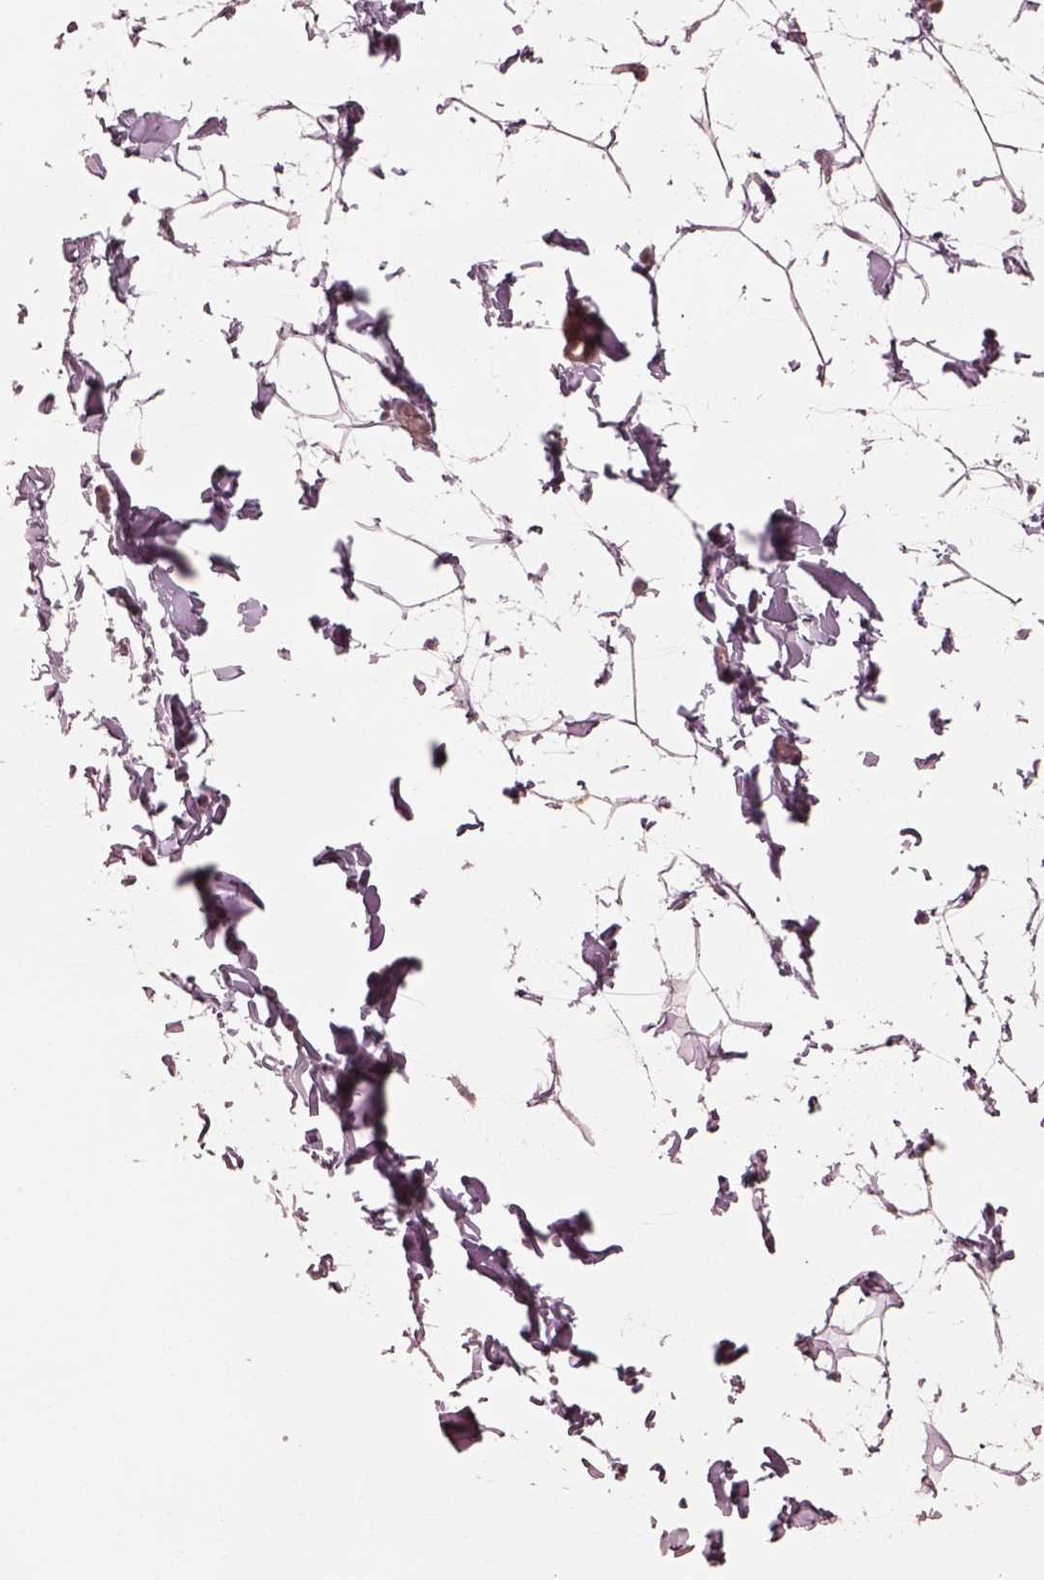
{"staining": {"intensity": "negative", "quantity": "none", "location": "none"}, "tissue": "adipose tissue", "cell_type": "Adipocytes", "image_type": "normal", "snomed": [{"axis": "morphology", "description": "Normal tissue, NOS"}, {"axis": "topography", "description": "Gallbladder"}, {"axis": "topography", "description": "Peripheral nerve tissue"}], "caption": "Immunohistochemical staining of benign human adipose tissue displays no significant positivity in adipocytes.", "gene": "FAM107B", "patient": {"sex": "female", "age": 45}}